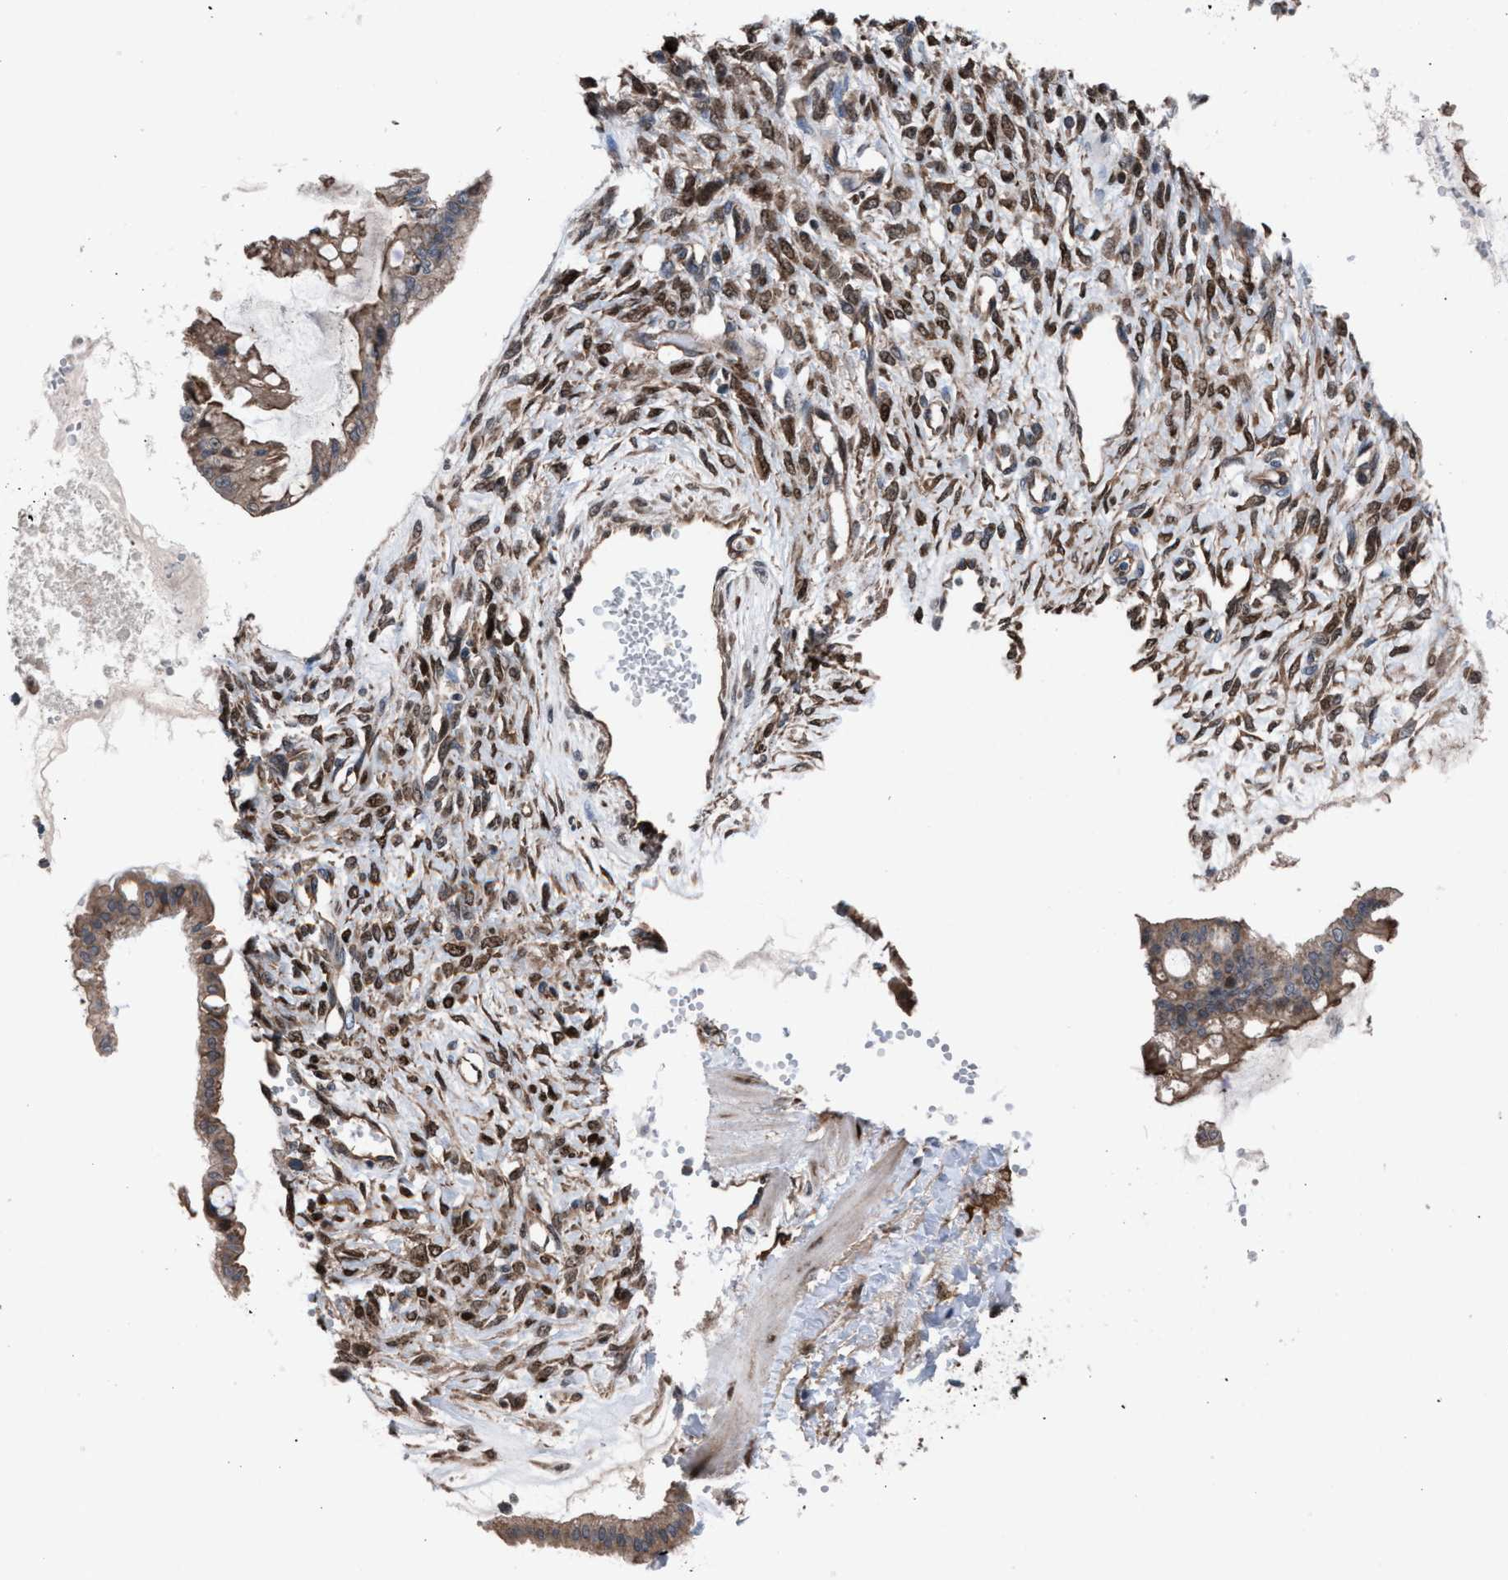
{"staining": {"intensity": "moderate", "quantity": ">75%", "location": "cytoplasmic/membranous"}, "tissue": "ovarian cancer", "cell_type": "Tumor cells", "image_type": "cancer", "snomed": [{"axis": "morphology", "description": "Cystadenocarcinoma, mucinous, NOS"}, {"axis": "topography", "description": "Ovary"}], "caption": "The histopathology image exhibits immunohistochemical staining of ovarian cancer (mucinous cystadenocarcinoma). There is moderate cytoplasmic/membranous expression is seen in approximately >75% of tumor cells.", "gene": "TP53BP2", "patient": {"sex": "female", "age": 73}}